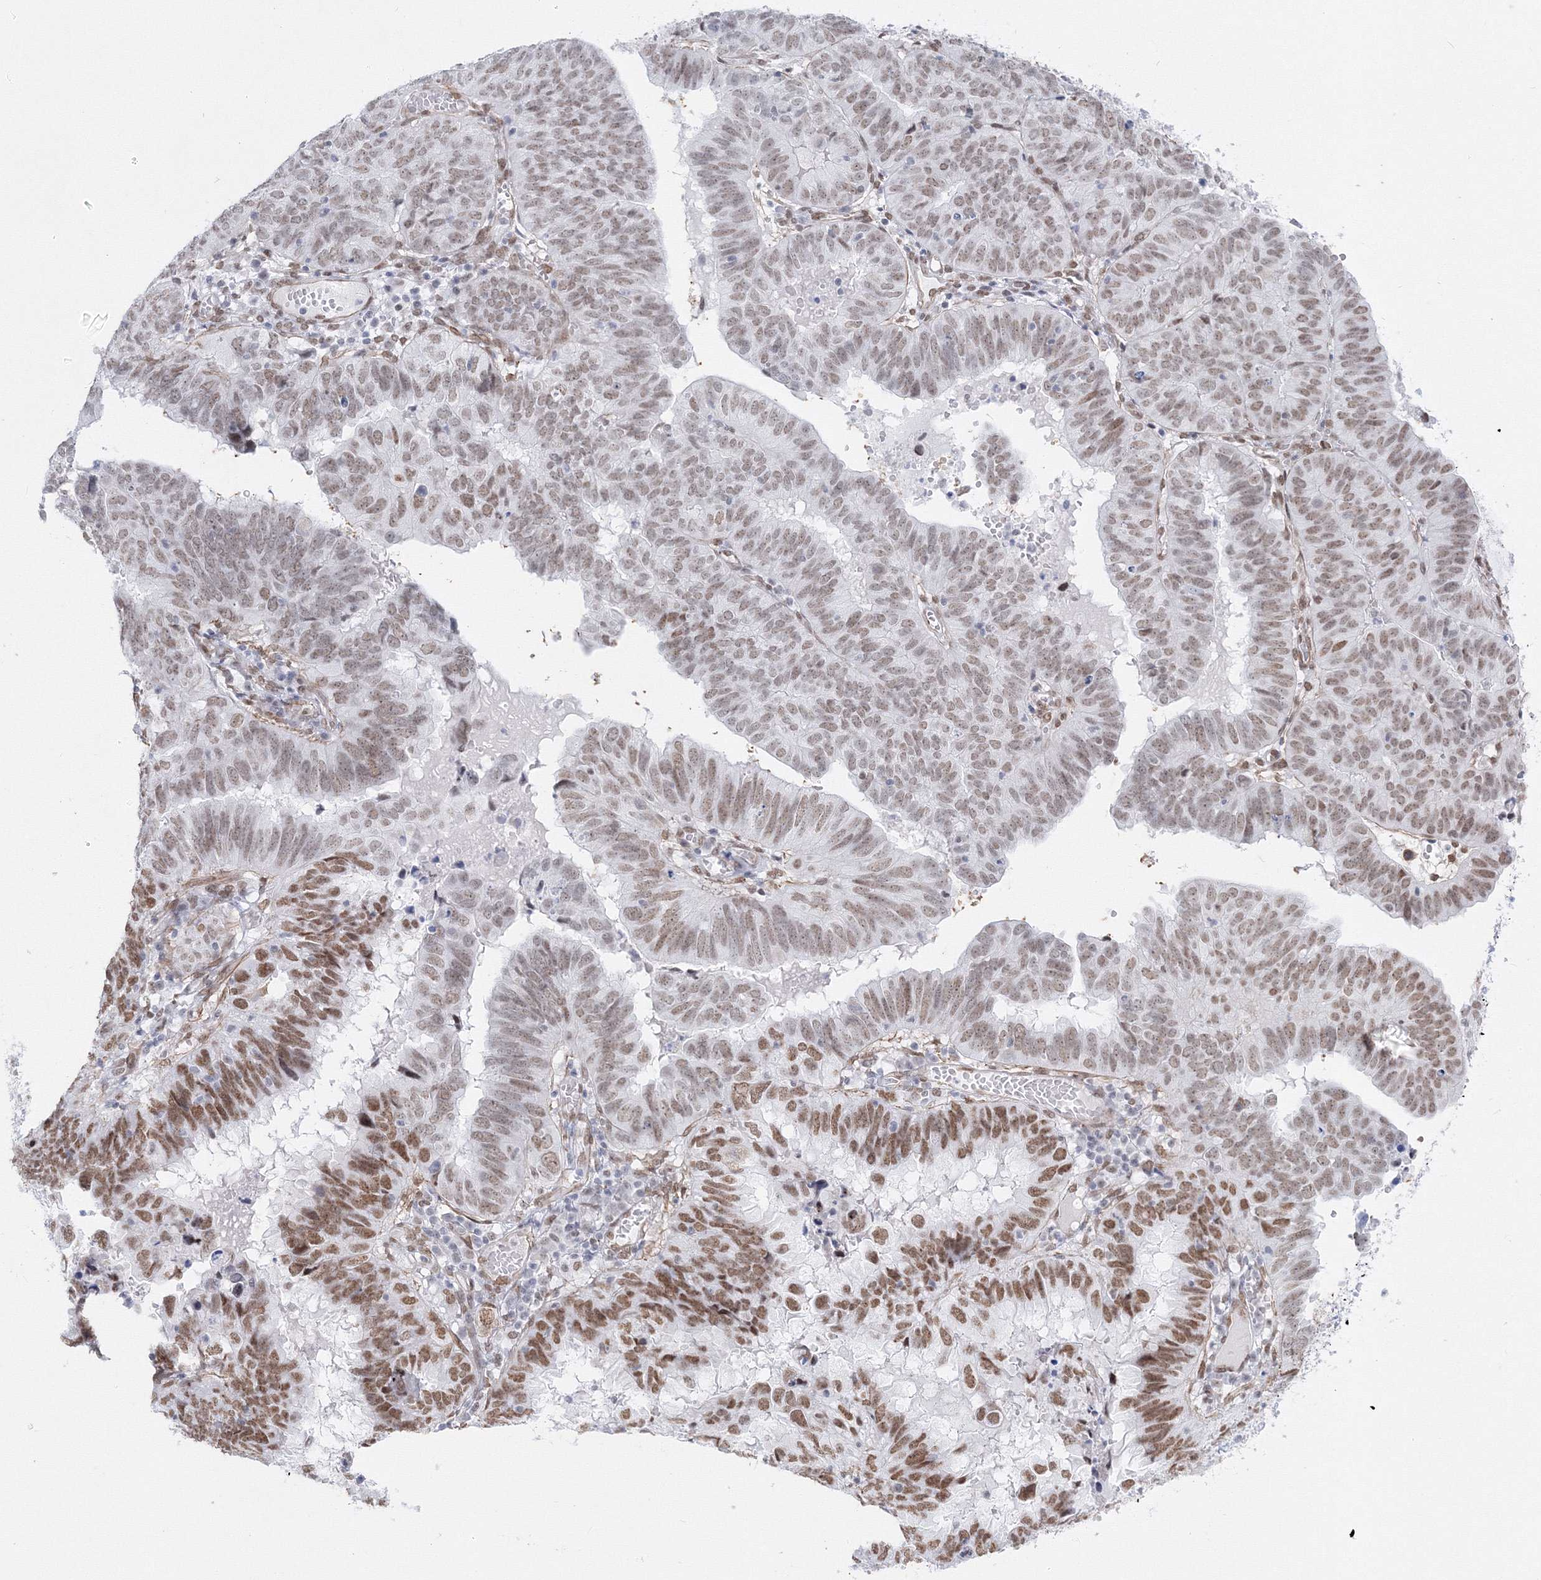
{"staining": {"intensity": "weak", "quantity": ">75%", "location": "nuclear"}, "tissue": "endometrial cancer", "cell_type": "Tumor cells", "image_type": "cancer", "snomed": [{"axis": "morphology", "description": "Adenocarcinoma, NOS"}, {"axis": "topography", "description": "Uterus"}], "caption": "Protein positivity by immunohistochemistry (IHC) shows weak nuclear staining in about >75% of tumor cells in endometrial adenocarcinoma.", "gene": "ZNF638", "patient": {"sex": "female", "age": 77}}